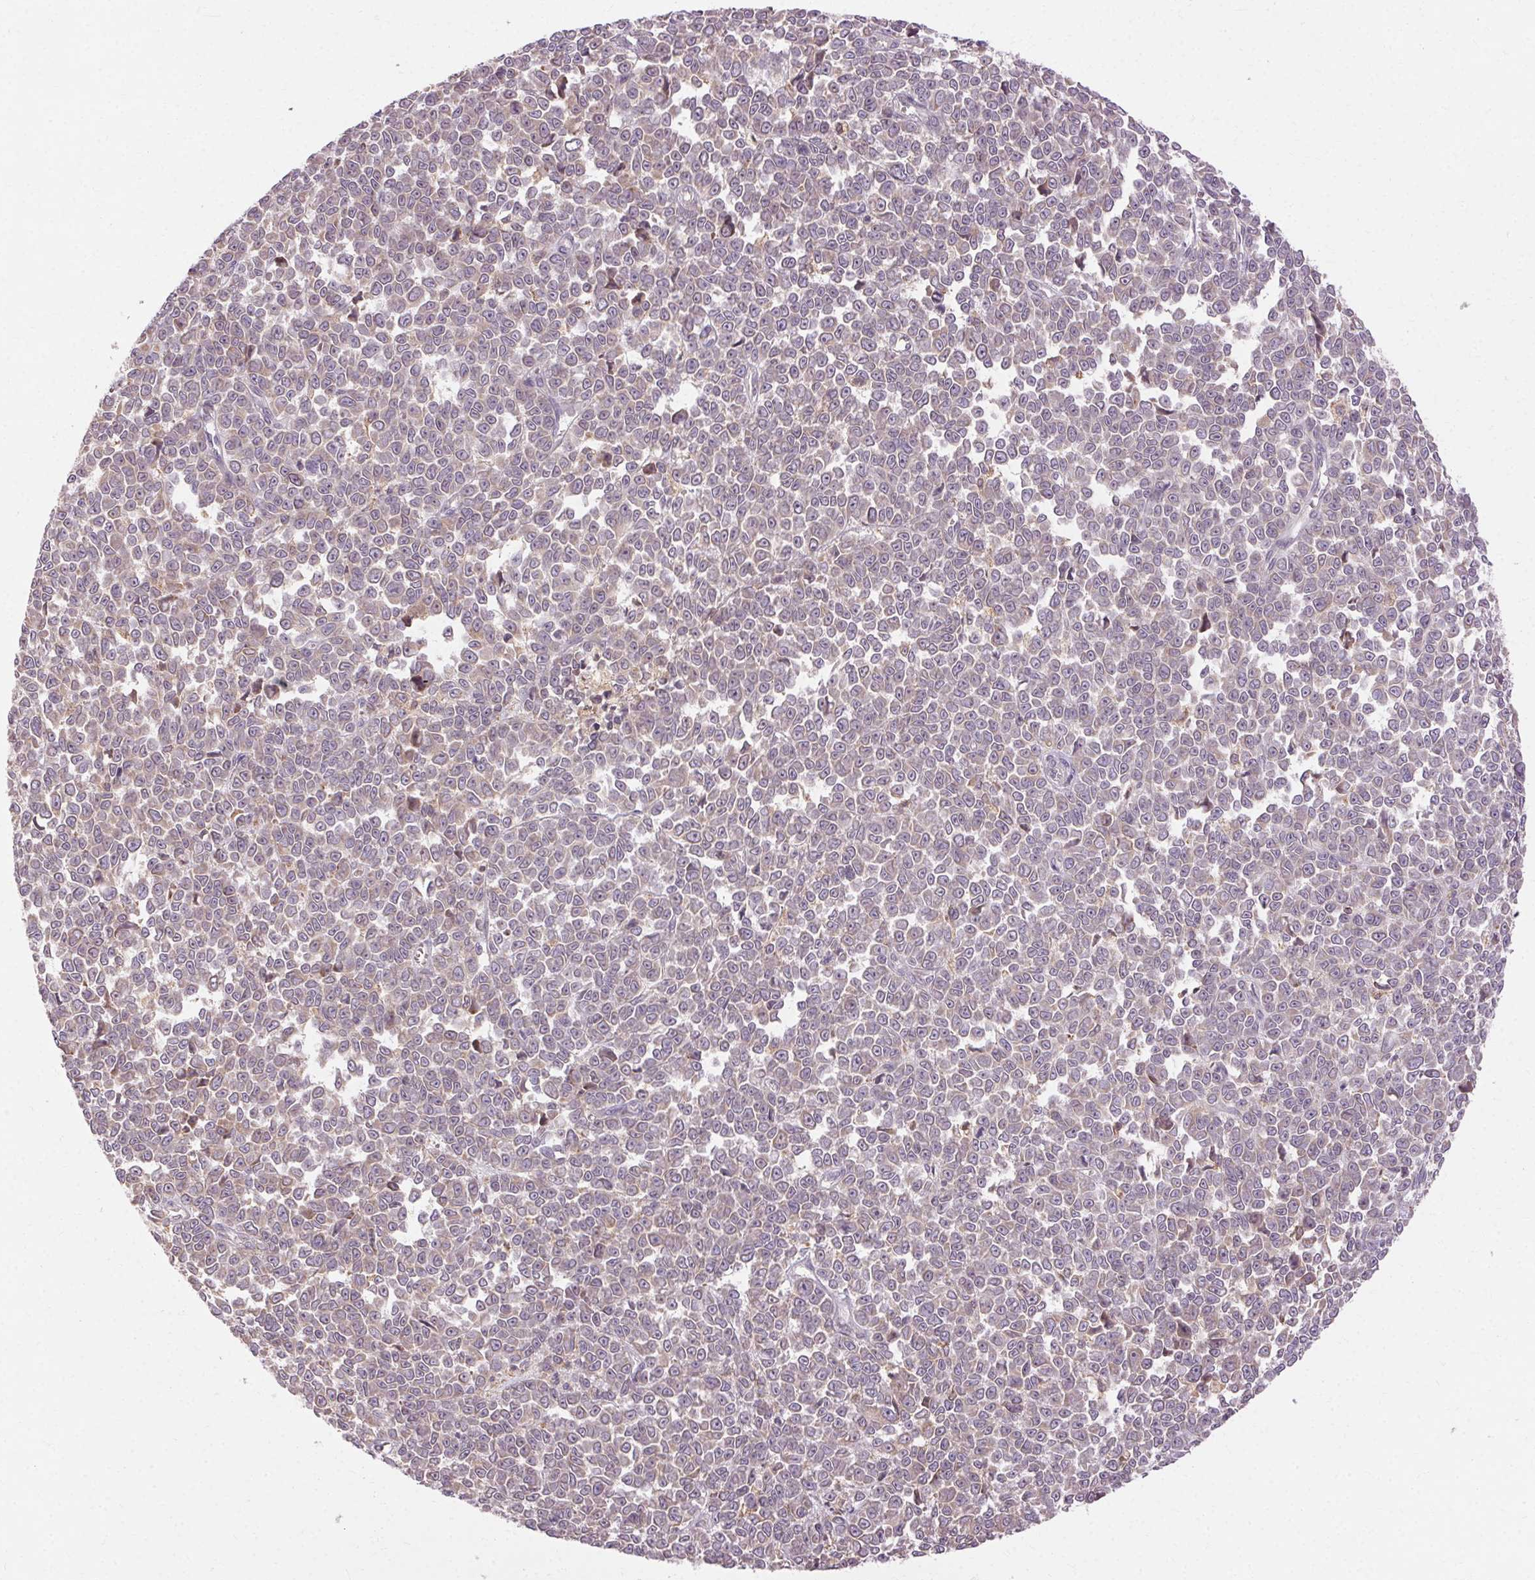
{"staining": {"intensity": "negative", "quantity": "none", "location": "none"}, "tissue": "melanoma", "cell_type": "Tumor cells", "image_type": "cancer", "snomed": [{"axis": "morphology", "description": "Malignant melanoma, NOS"}, {"axis": "topography", "description": "Skin"}], "caption": "This is an immunohistochemistry (IHC) photomicrograph of melanoma. There is no expression in tumor cells.", "gene": "REP15", "patient": {"sex": "female", "age": 95}}